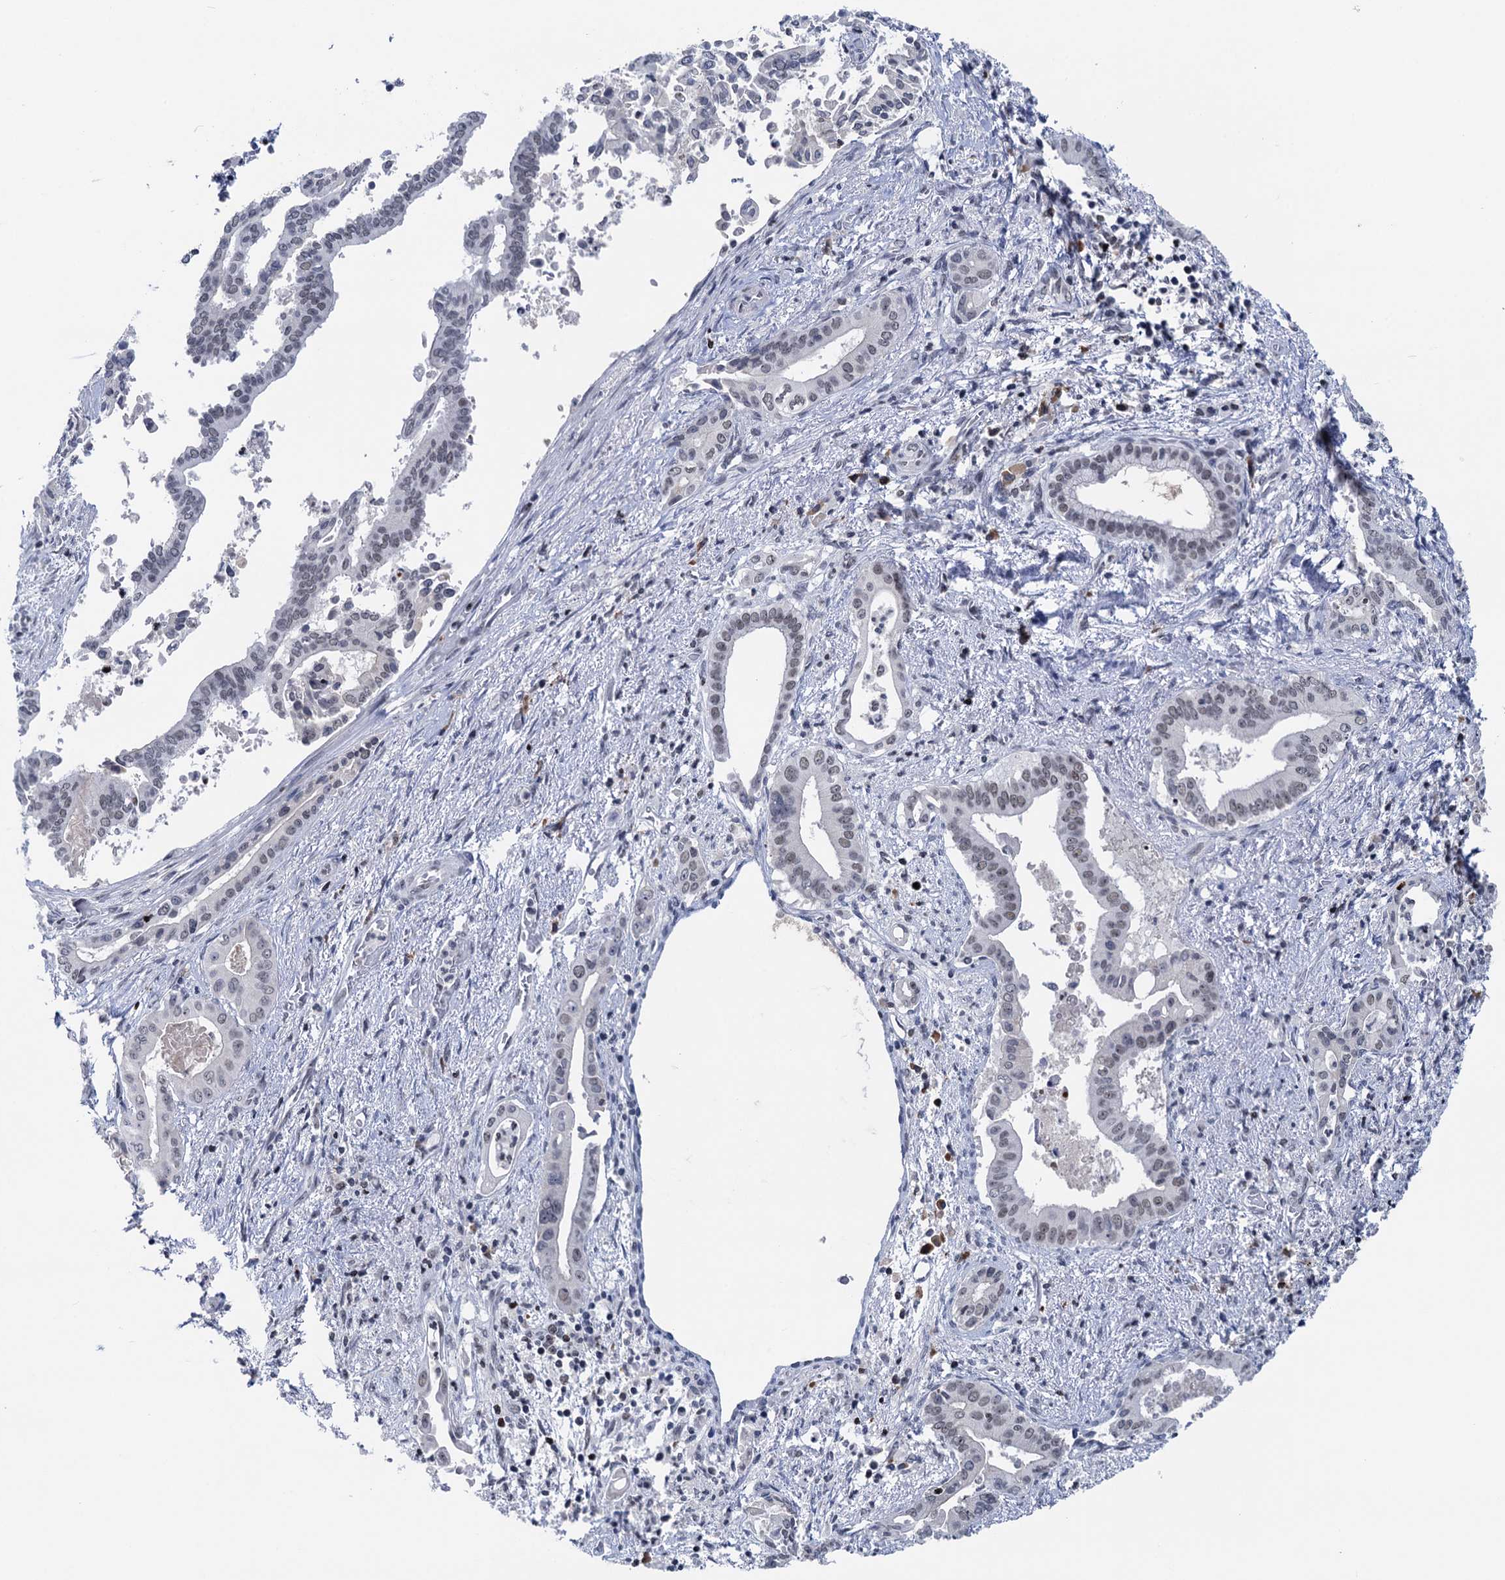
{"staining": {"intensity": "negative", "quantity": "none", "location": "none"}, "tissue": "pancreatic cancer", "cell_type": "Tumor cells", "image_type": "cancer", "snomed": [{"axis": "morphology", "description": "Adenocarcinoma, NOS"}, {"axis": "topography", "description": "Pancreas"}], "caption": "An image of adenocarcinoma (pancreatic) stained for a protein shows no brown staining in tumor cells.", "gene": "ZCCHC10", "patient": {"sex": "female", "age": 77}}